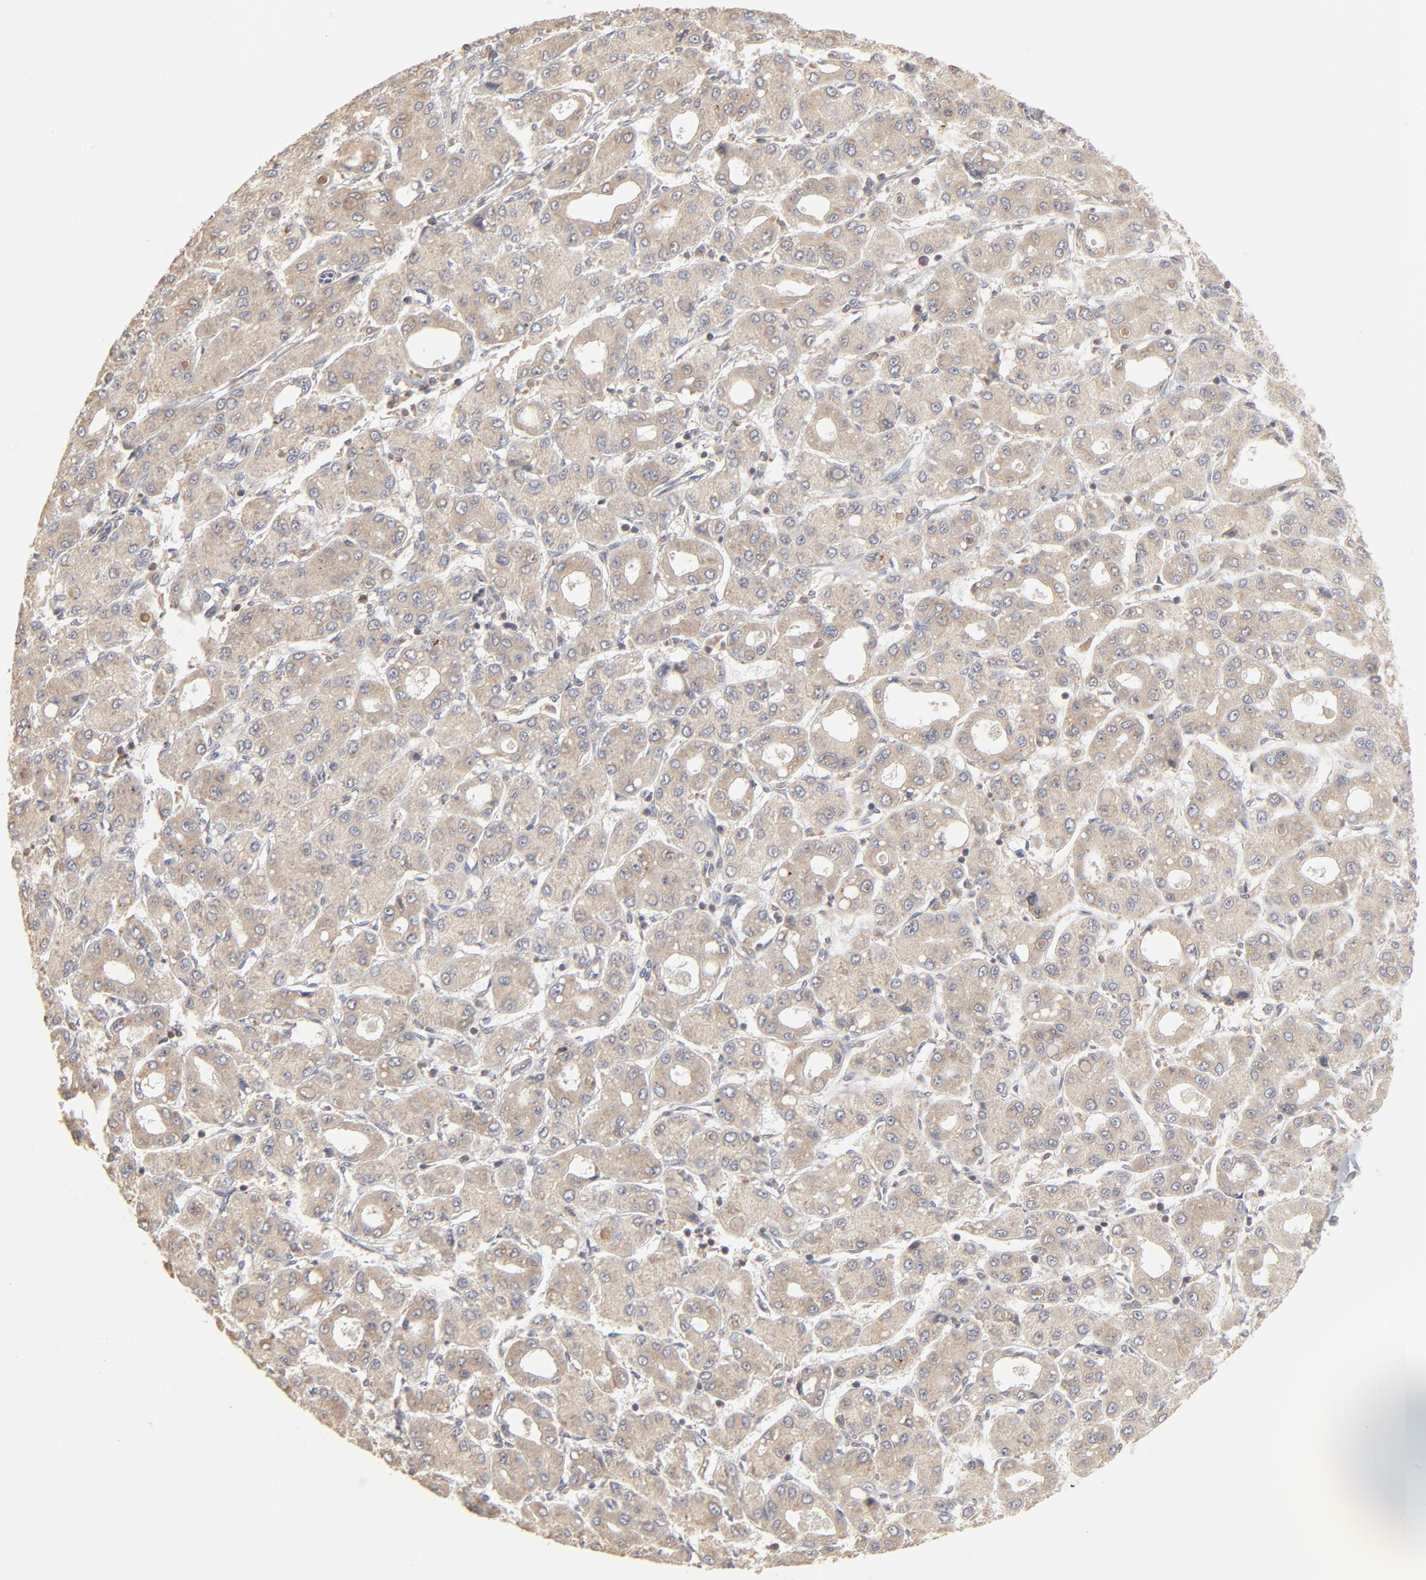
{"staining": {"intensity": "weak", "quantity": "25%-75%", "location": "cytoplasmic/membranous"}, "tissue": "liver cancer", "cell_type": "Tumor cells", "image_type": "cancer", "snomed": [{"axis": "morphology", "description": "Carcinoma, Hepatocellular, NOS"}, {"axis": "topography", "description": "Liver"}], "caption": "Hepatocellular carcinoma (liver) was stained to show a protein in brown. There is low levels of weak cytoplasmic/membranous staining in approximately 25%-75% of tumor cells. The staining was performed using DAB, with brown indicating positive protein expression. Nuclei are stained blue with hematoxylin.", "gene": "RNF213", "patient": {"sex": "male", "age": 69}}